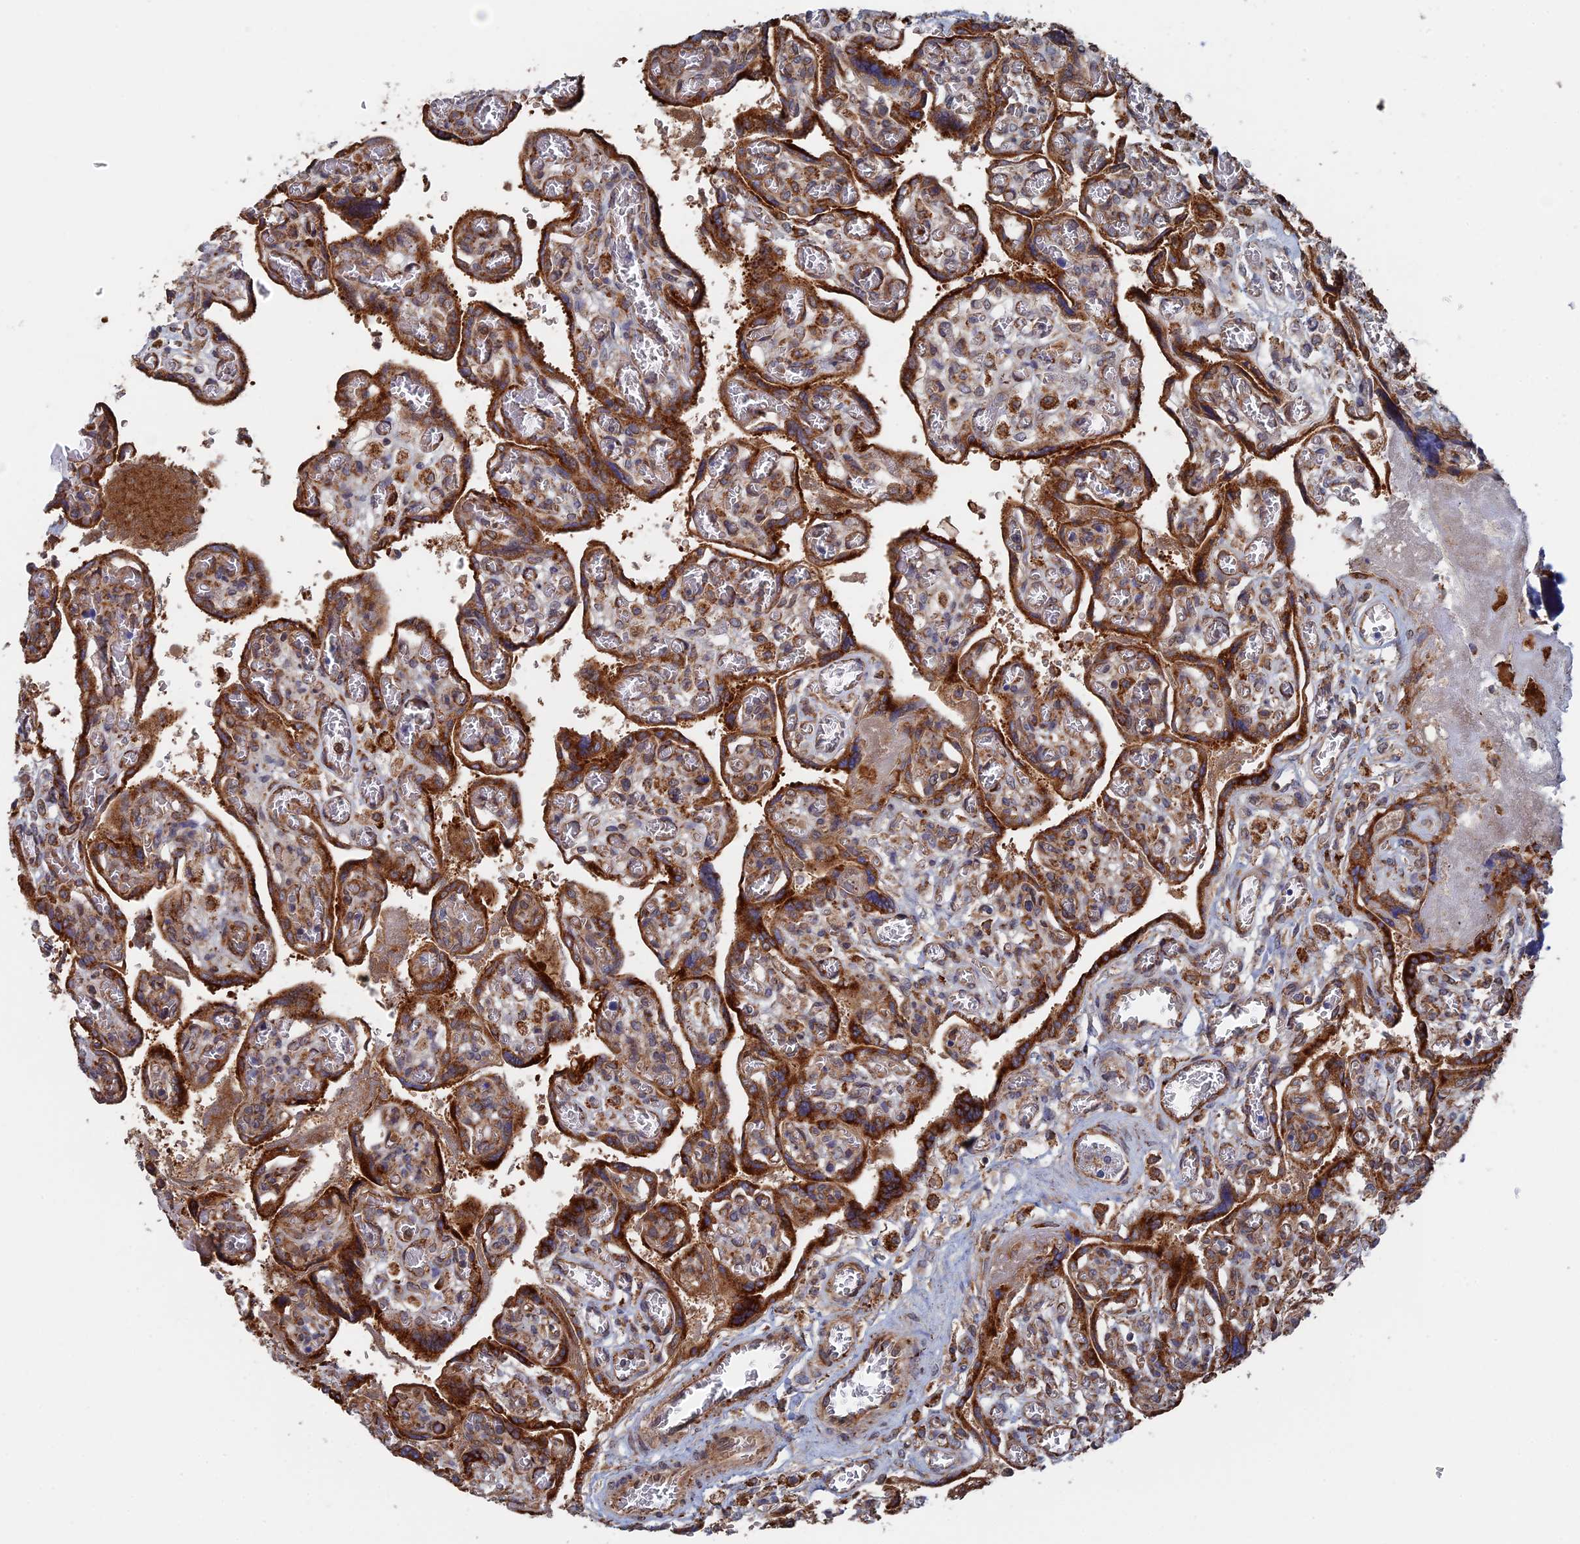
{"staining": {"intensity": "strong", "quantity": ">75%", "location": "cytoplasmic/membranous"}, "tissue": "placenta", "cell_type": "Trophoblastic cells", "image_type": "normal", "snomed": [{"axis": "morphology", "description": "Normal tissue, NOS"}, {"axis": "topography", "description": "Placenta"}], "caption": "This micrograph exhibits immunohistochemistry staining of benign human placenta, with high strong cytoplasmic/membranous positivity in about >75% of trophoblastic cells.", "gene": "BPIFB6", "patient": {"sex": "female", "age": 39}}